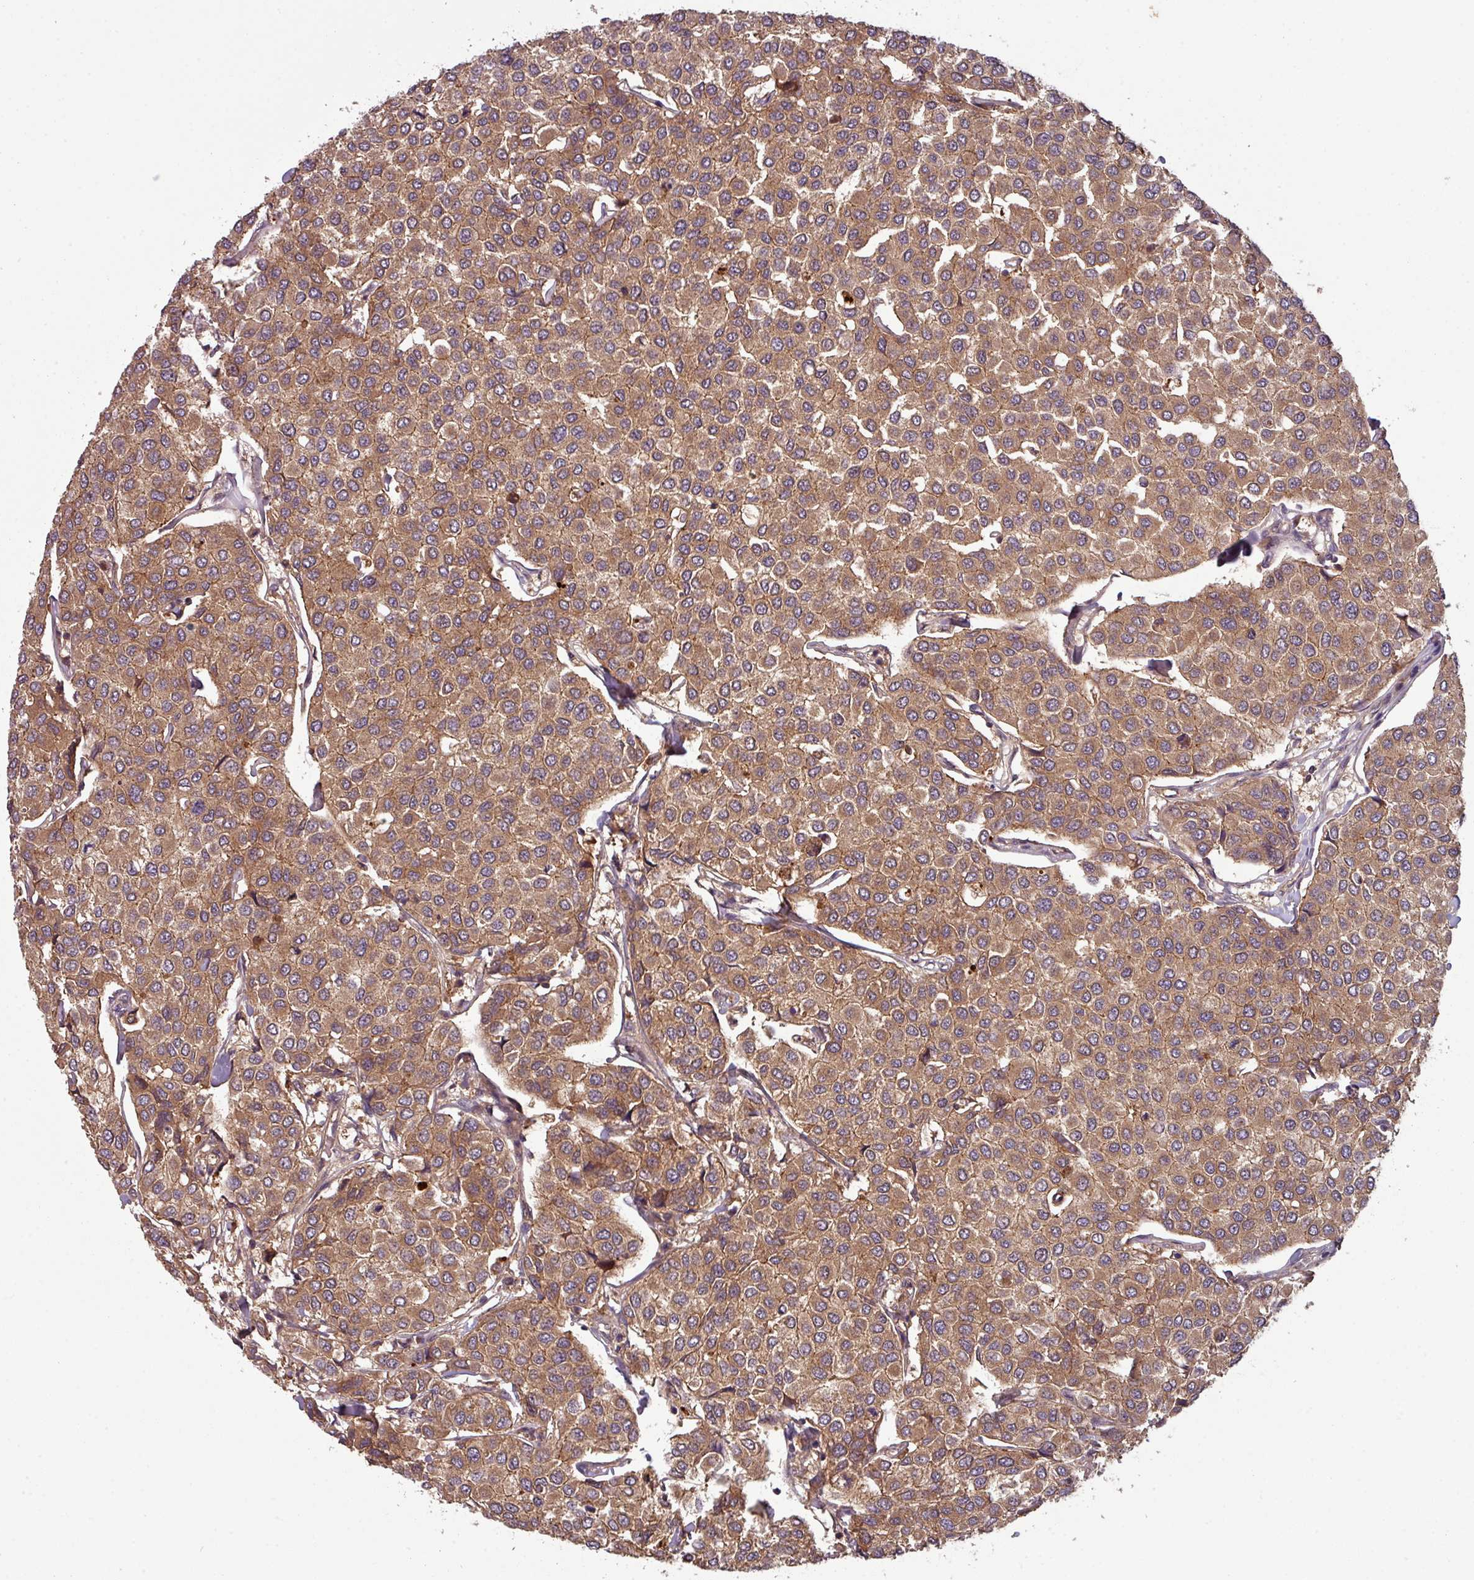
{"staining": {"intensity": "moderate", "quantity": ">75%", "location": "cytoplasmic/membranous"}, "tissue": "breast cancer", "cell_type": "Tumor cells", "image_type": "cancer", "snomed": [{"axis": "morphology", "description": "Duct carcinoma"}, {"axis": "topography", "description": "Breast"}], "caption": "This is an image of IHC staining of breast intraductal carcinoma, which shows moderate expression in the cytoplasmic/membranous of tumor cells.", "gene": "GSKIP", "patient": {"sex": "female", "age": 55}}